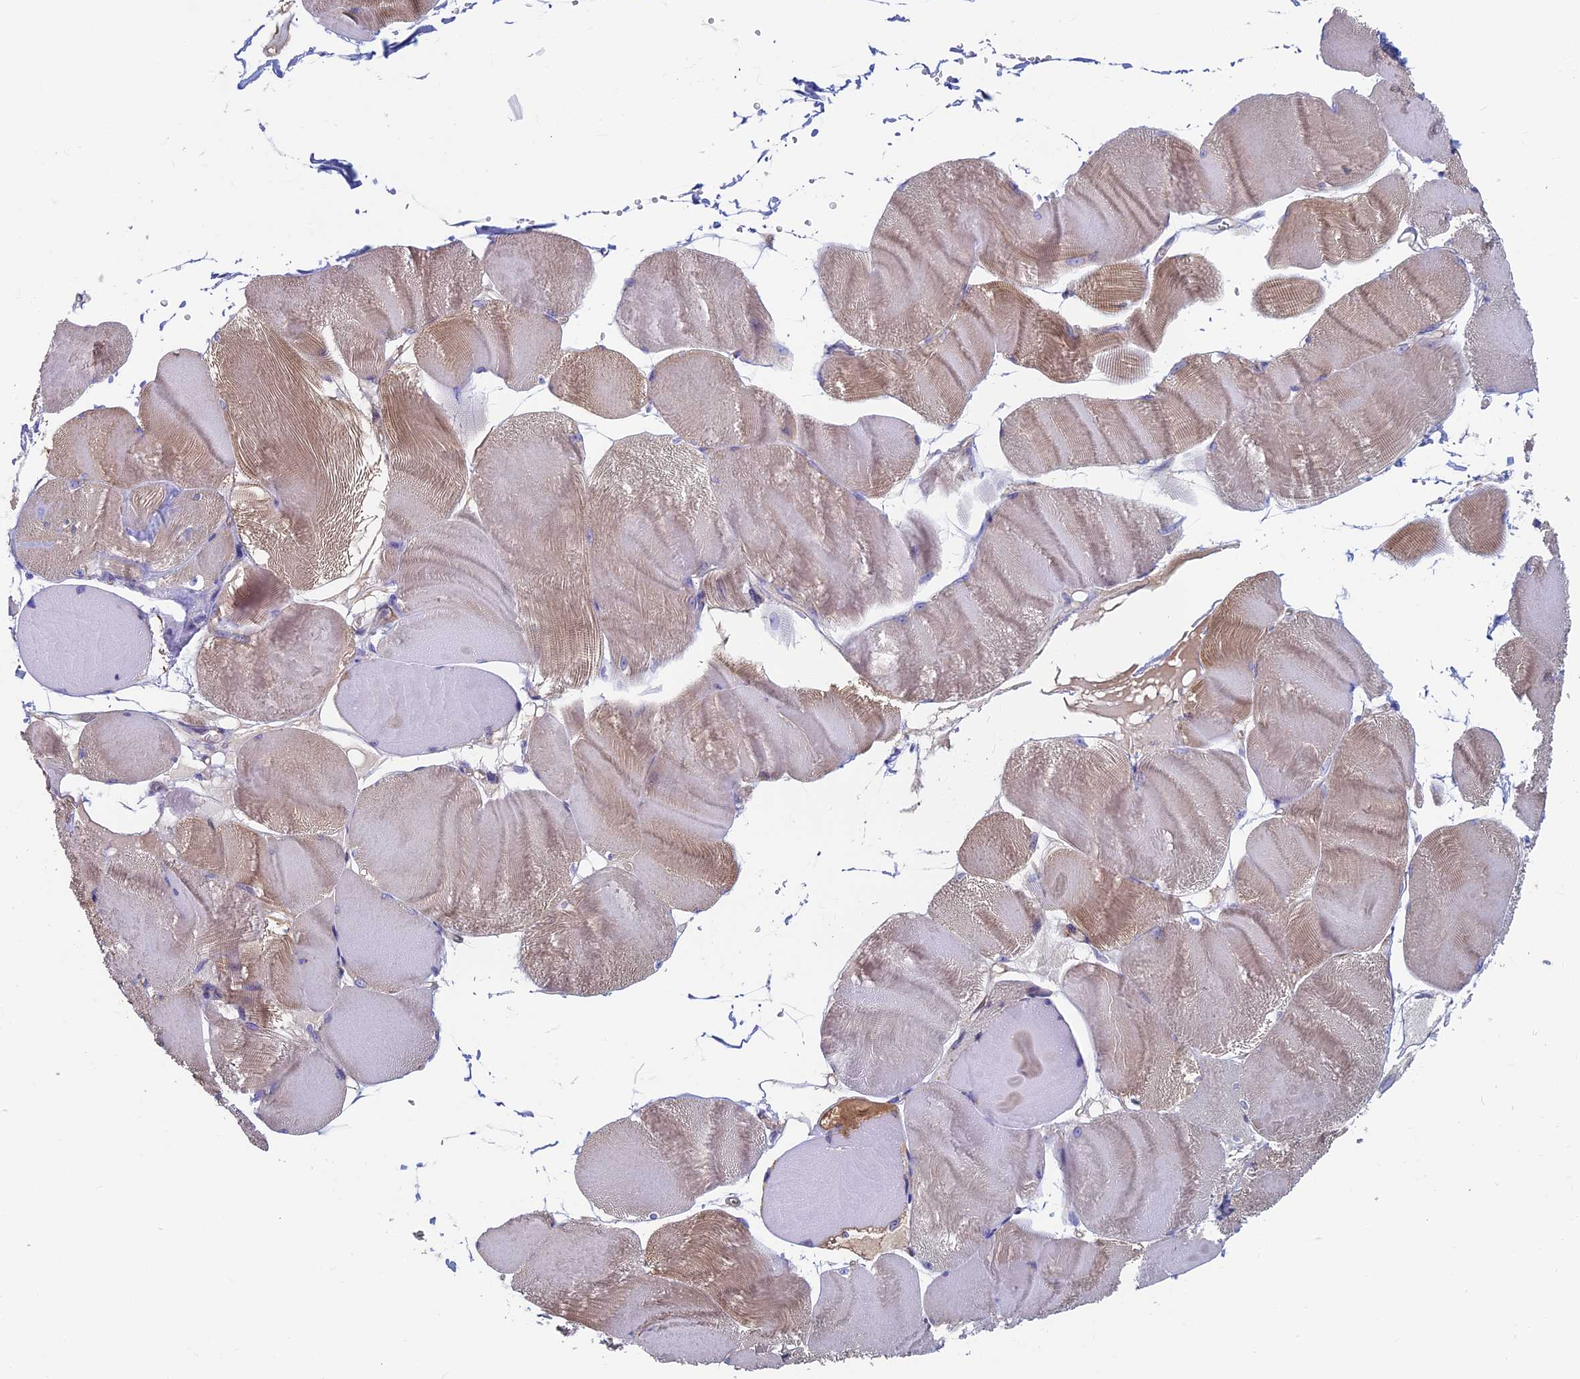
{"staining": {"intensity": "moderate", "quantity": "25%-75%", "location": "cytoplasmic/membranous"}, "tissue": "skeletal muscle", "cell_type": "Myocytes", "image_type": "normal", "snomed": [{"axis": "morphology", "description": "Normal tissue, NOS"}, {"axis": "morphology", "description": "Basal cell carcinoma"}, {"axis": "topography", "description": "Skeletal muscle"}], "caption": "An image showing moderate cytoplasmic/membranous expression in approximately 25%-75% of myocytes in benign skeletal muscle, as visualized by brown immunohistochemical staining.", "gene": "MAGEB6", "patient": {"sex": "female", "age": 64}}